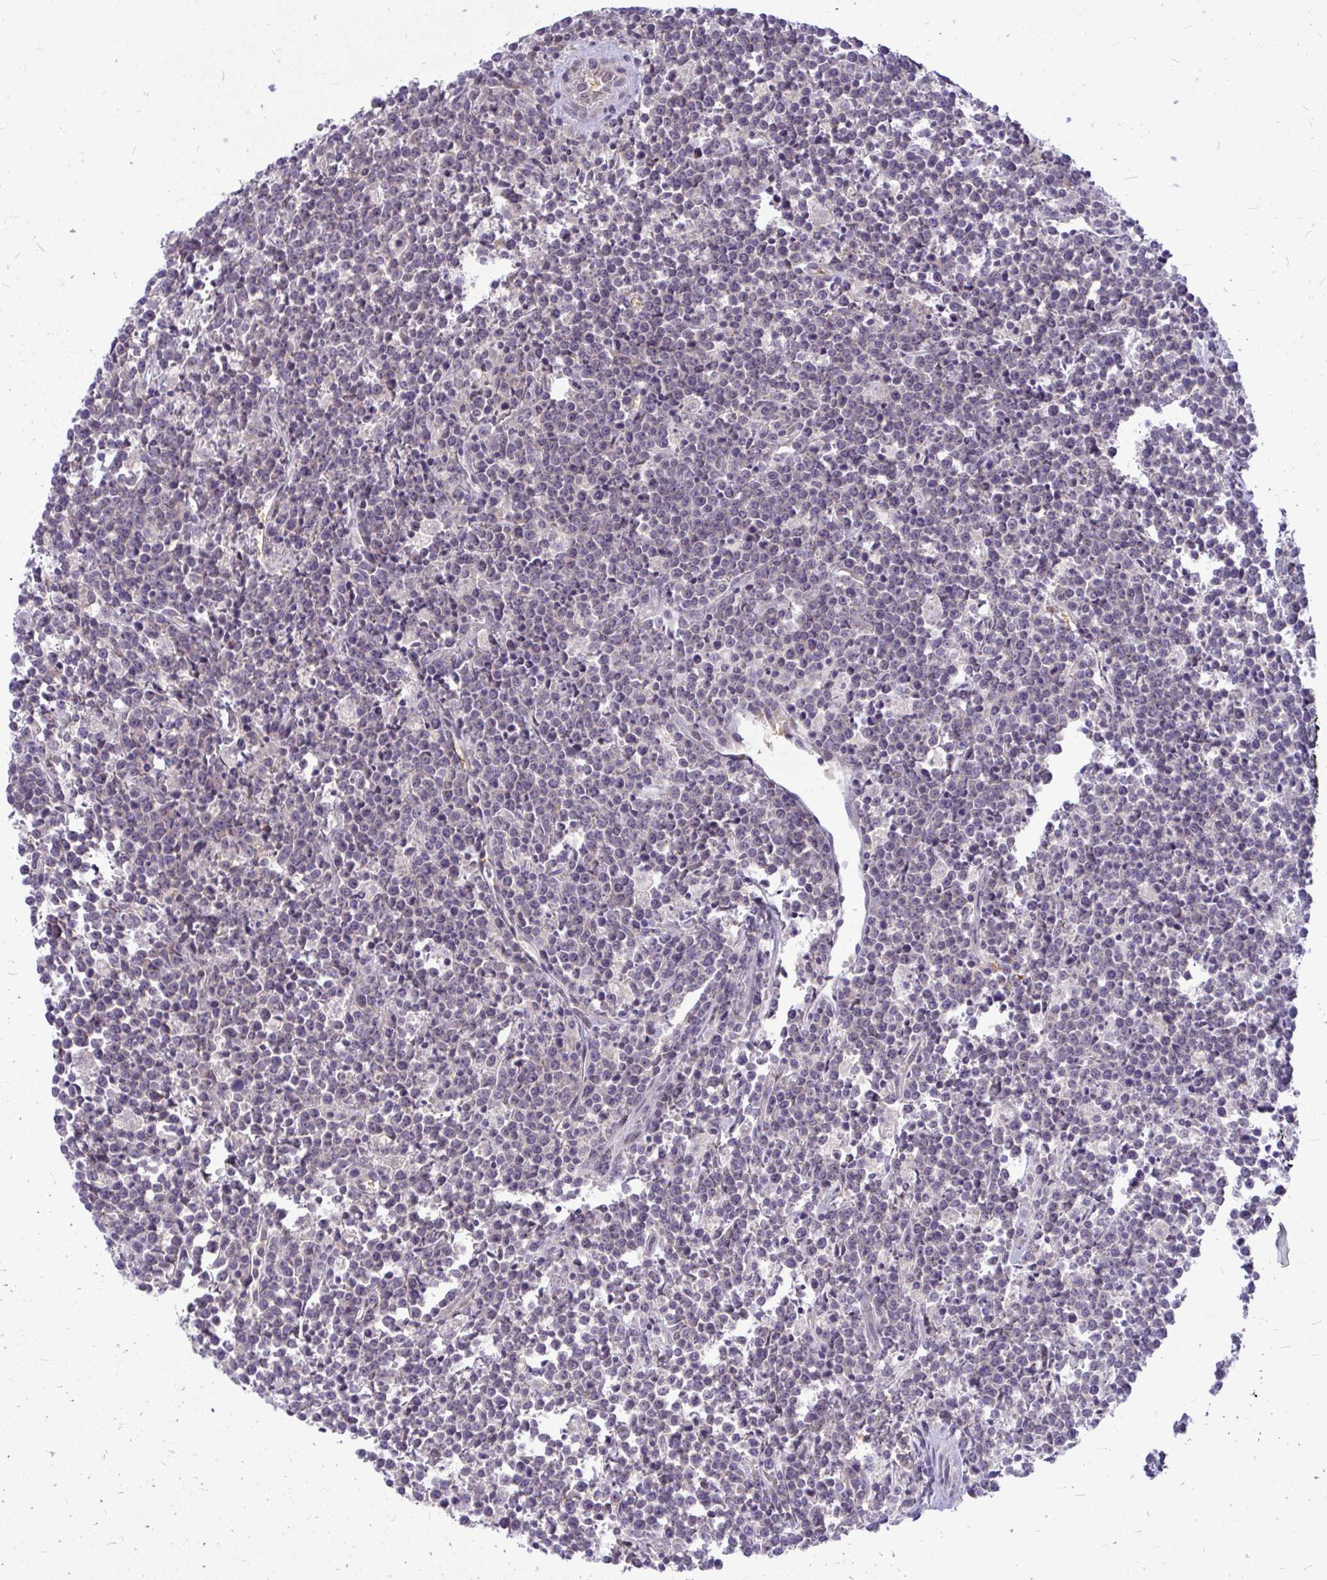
{"staining": {"intensity": "negative", "quantity": "none", "location": "none"}, "tissue": "lymphoma", "cell_type": "Tumor cells", "image_type": "cancer", "snomed": [{"axis": "morphology", "description": "Malignant lymphoma, non-Hodgkin's type, High grade"}, {"axis": "topography", "description": "Small intestine"}], "caption": "Image shows no significant protein expression in tumor cells of high-grade malignant lymphoma, non-Hodgkin's type. The staining was performed using DAB to visualize the protein expression in brown, while the nuclei were stained in blue with hematoxylin (Magnification: 20x).", "gene": "ZSCAN25", "patient": {"sex": "female", "age": 56}}